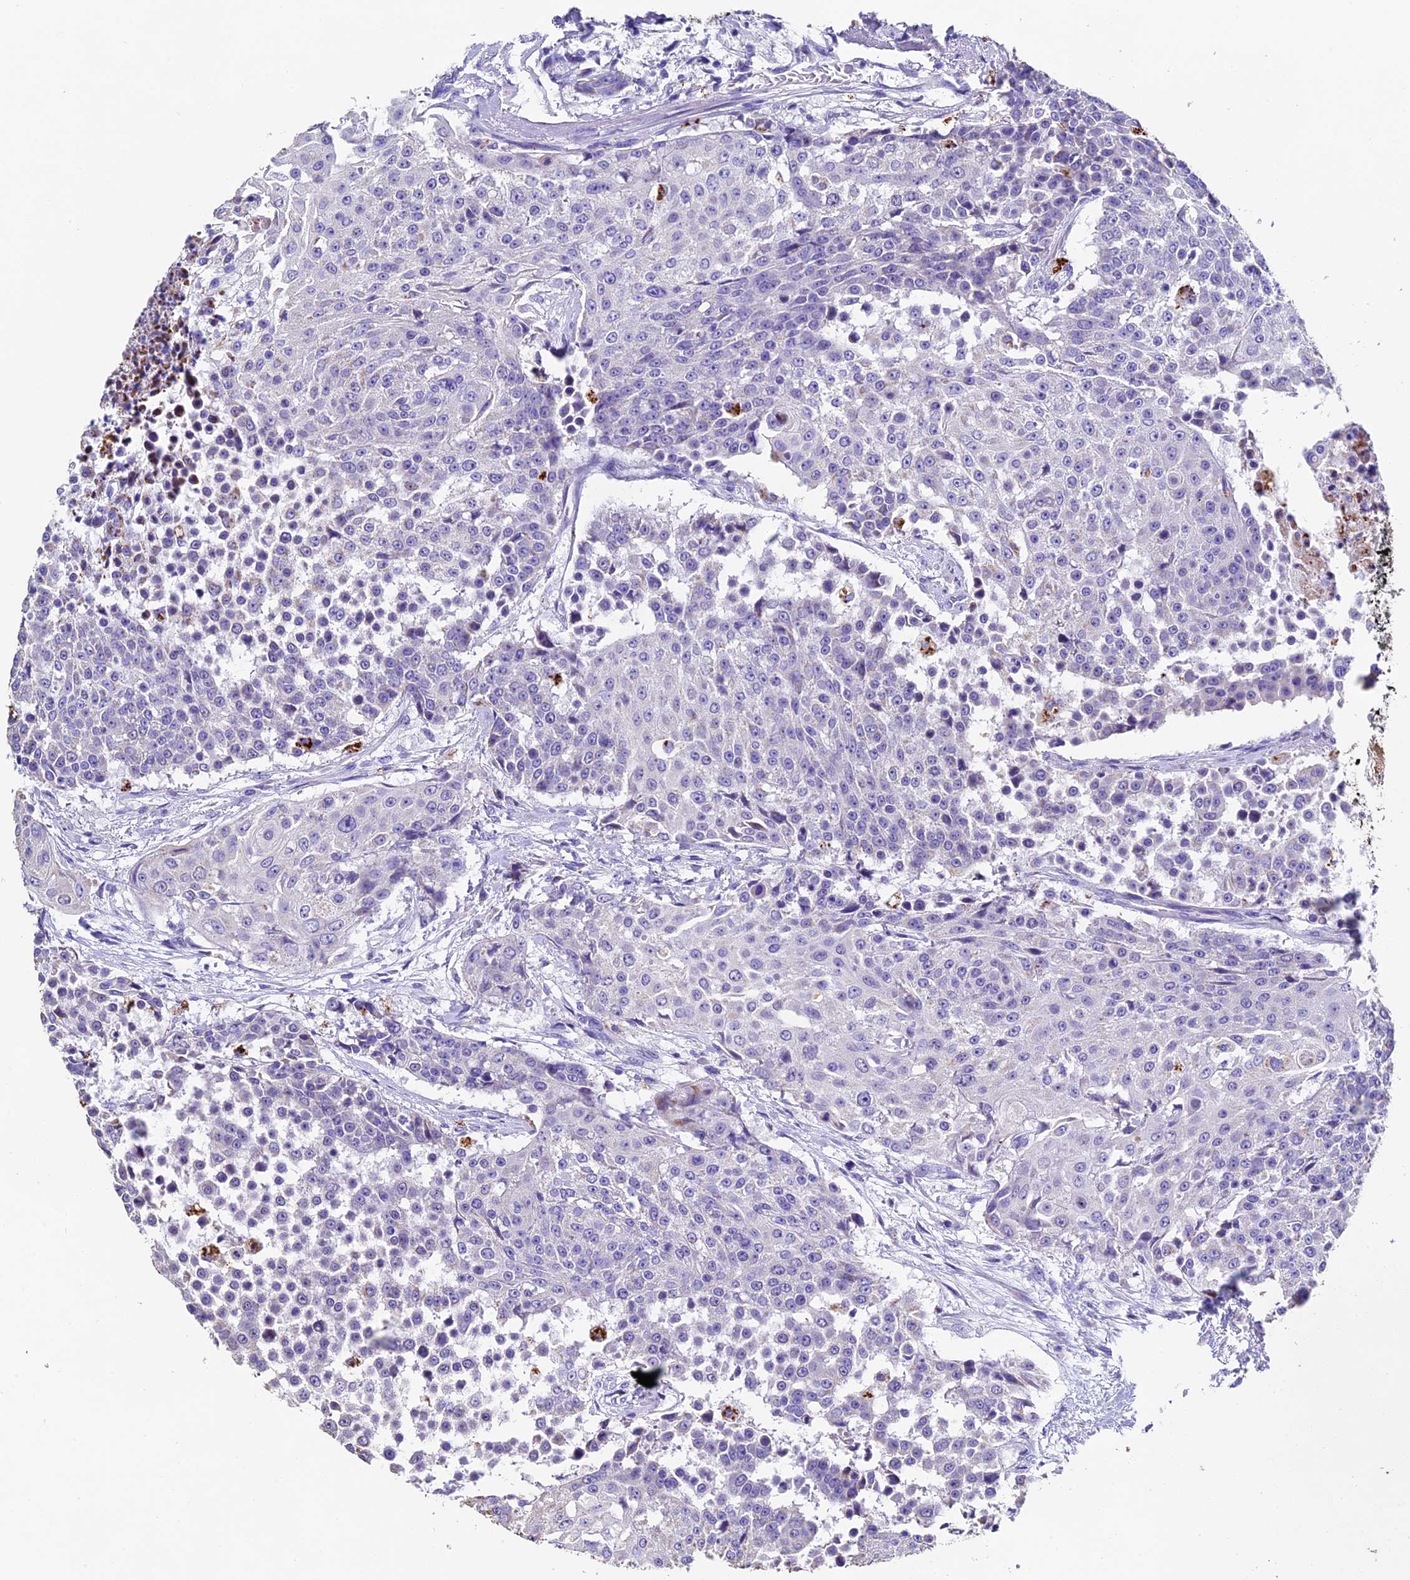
{"staining": {"intensity": "negative", "quantity": "none", "location": "none"}, "tissue": "urothelial cancer", "cell_type": "Tumor cells", "image_type": "cancer", "snomed": [{"axis": "morphology", "description": "Urothelial carcinoma, High grade"}, {"axis": "topography", "description": "Urinary bladder"}], "caption": "IHC image of neoplastic tissue: urothelial cancer stained with DAB (3,3'-diaminobenzidine) displays no significant protein positivity in tumor cells.", "gene": "FBXW9", "patient": {"sex": "female", "age": 63}}